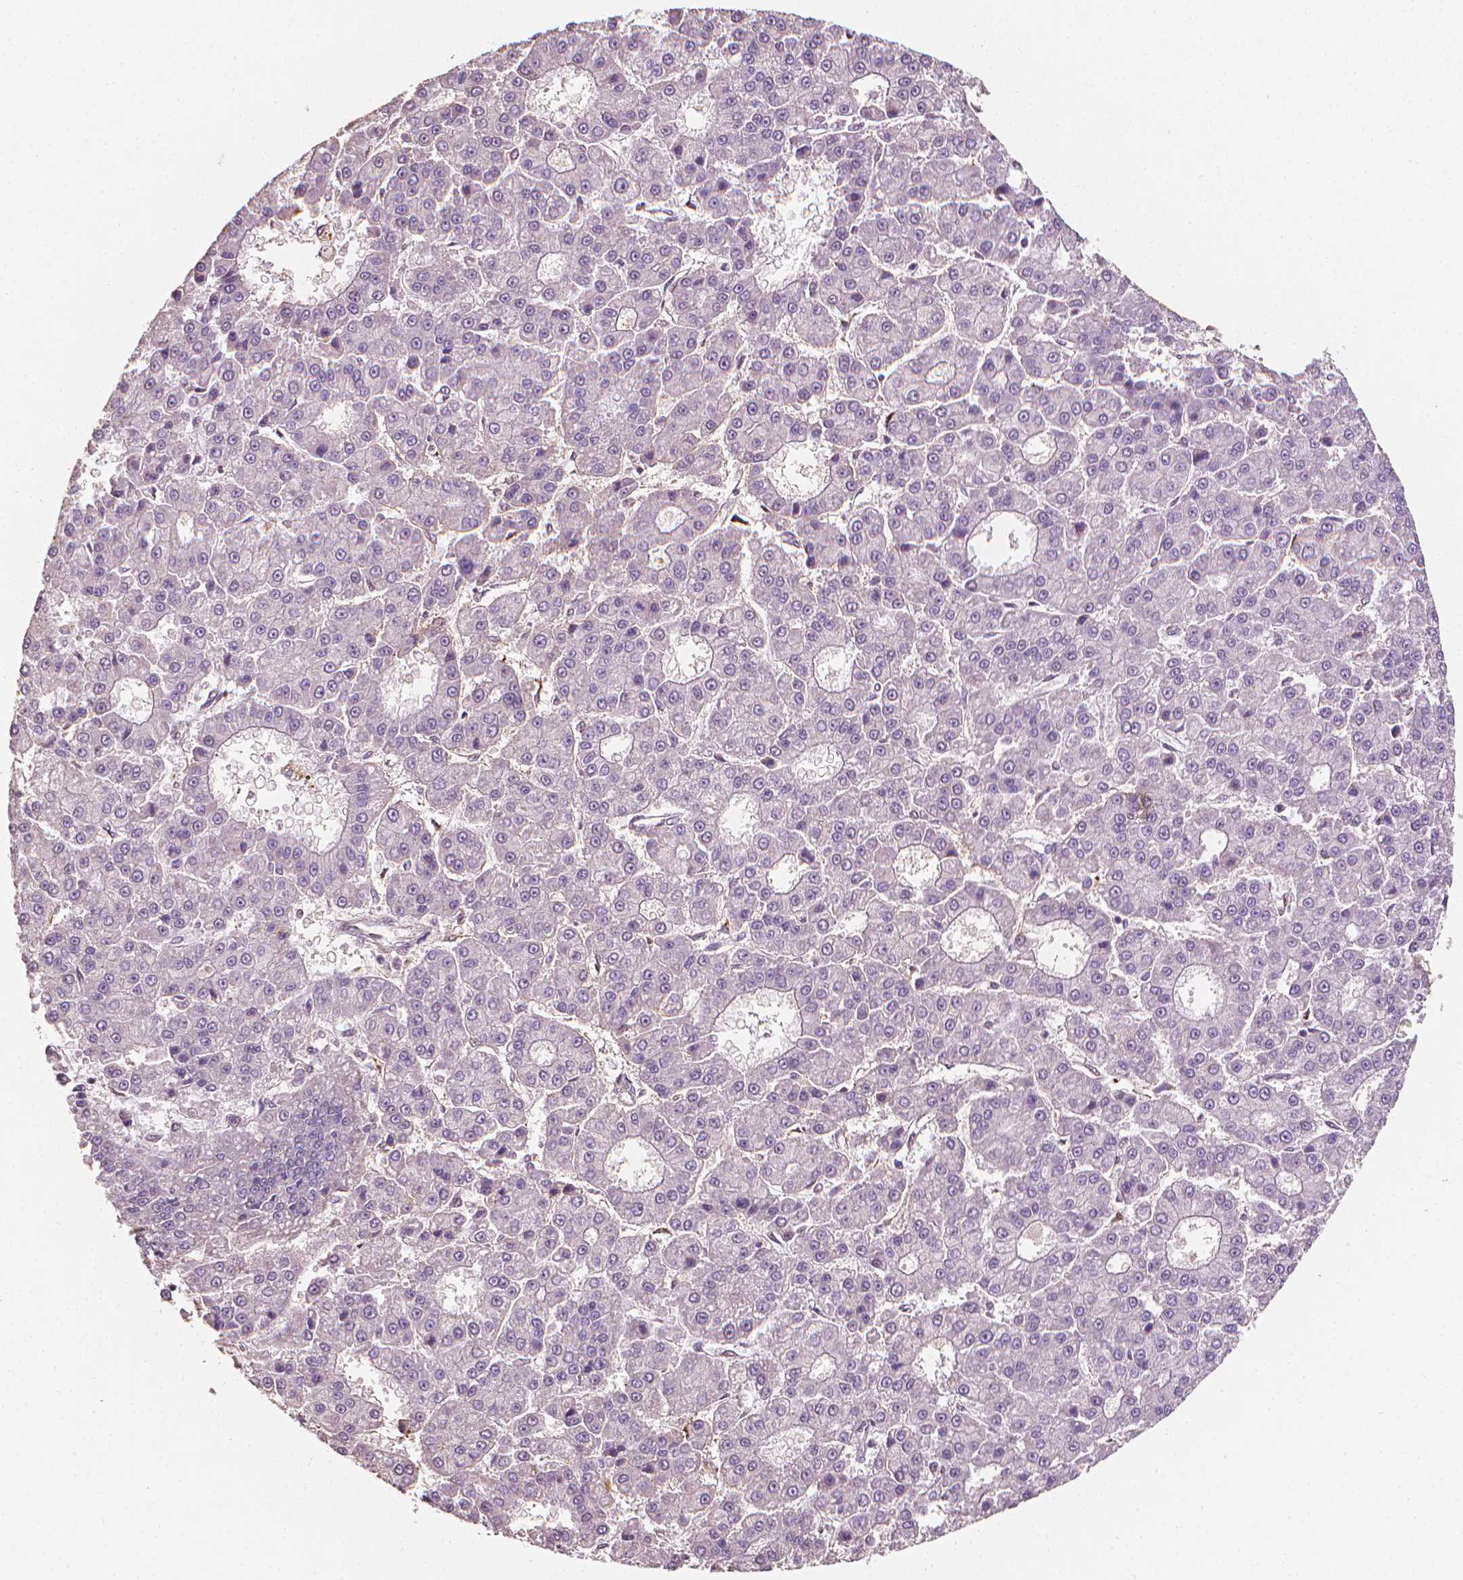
{"staining": {"intensity": "negative", "quantity": "none", "location": "none"}, "tissue": "liver cancer", "cell_type": "Tumor cells", "image_type": "cancer", "snomed": [{"axis": "morphology", "description": "Carcinoma, Hepatocellular, NOS"}, {"axis": "topography", "description": "Liver"}], "caption": "This histopathology image is of liver hepatocellular carcinoma stained with IHC to label a protein in brown with the nuclei are counter-stained blue. There is no positivity in tumor cells. The staining was performed using DAB (3,3'-diaminobenzidine) to visualize the protein expression in brown, while the nuclei were stained in blue with hematoxylin (Magnification: 20x).", "gene": "DCN", "patient": {"sex": "male", "age": 70}}